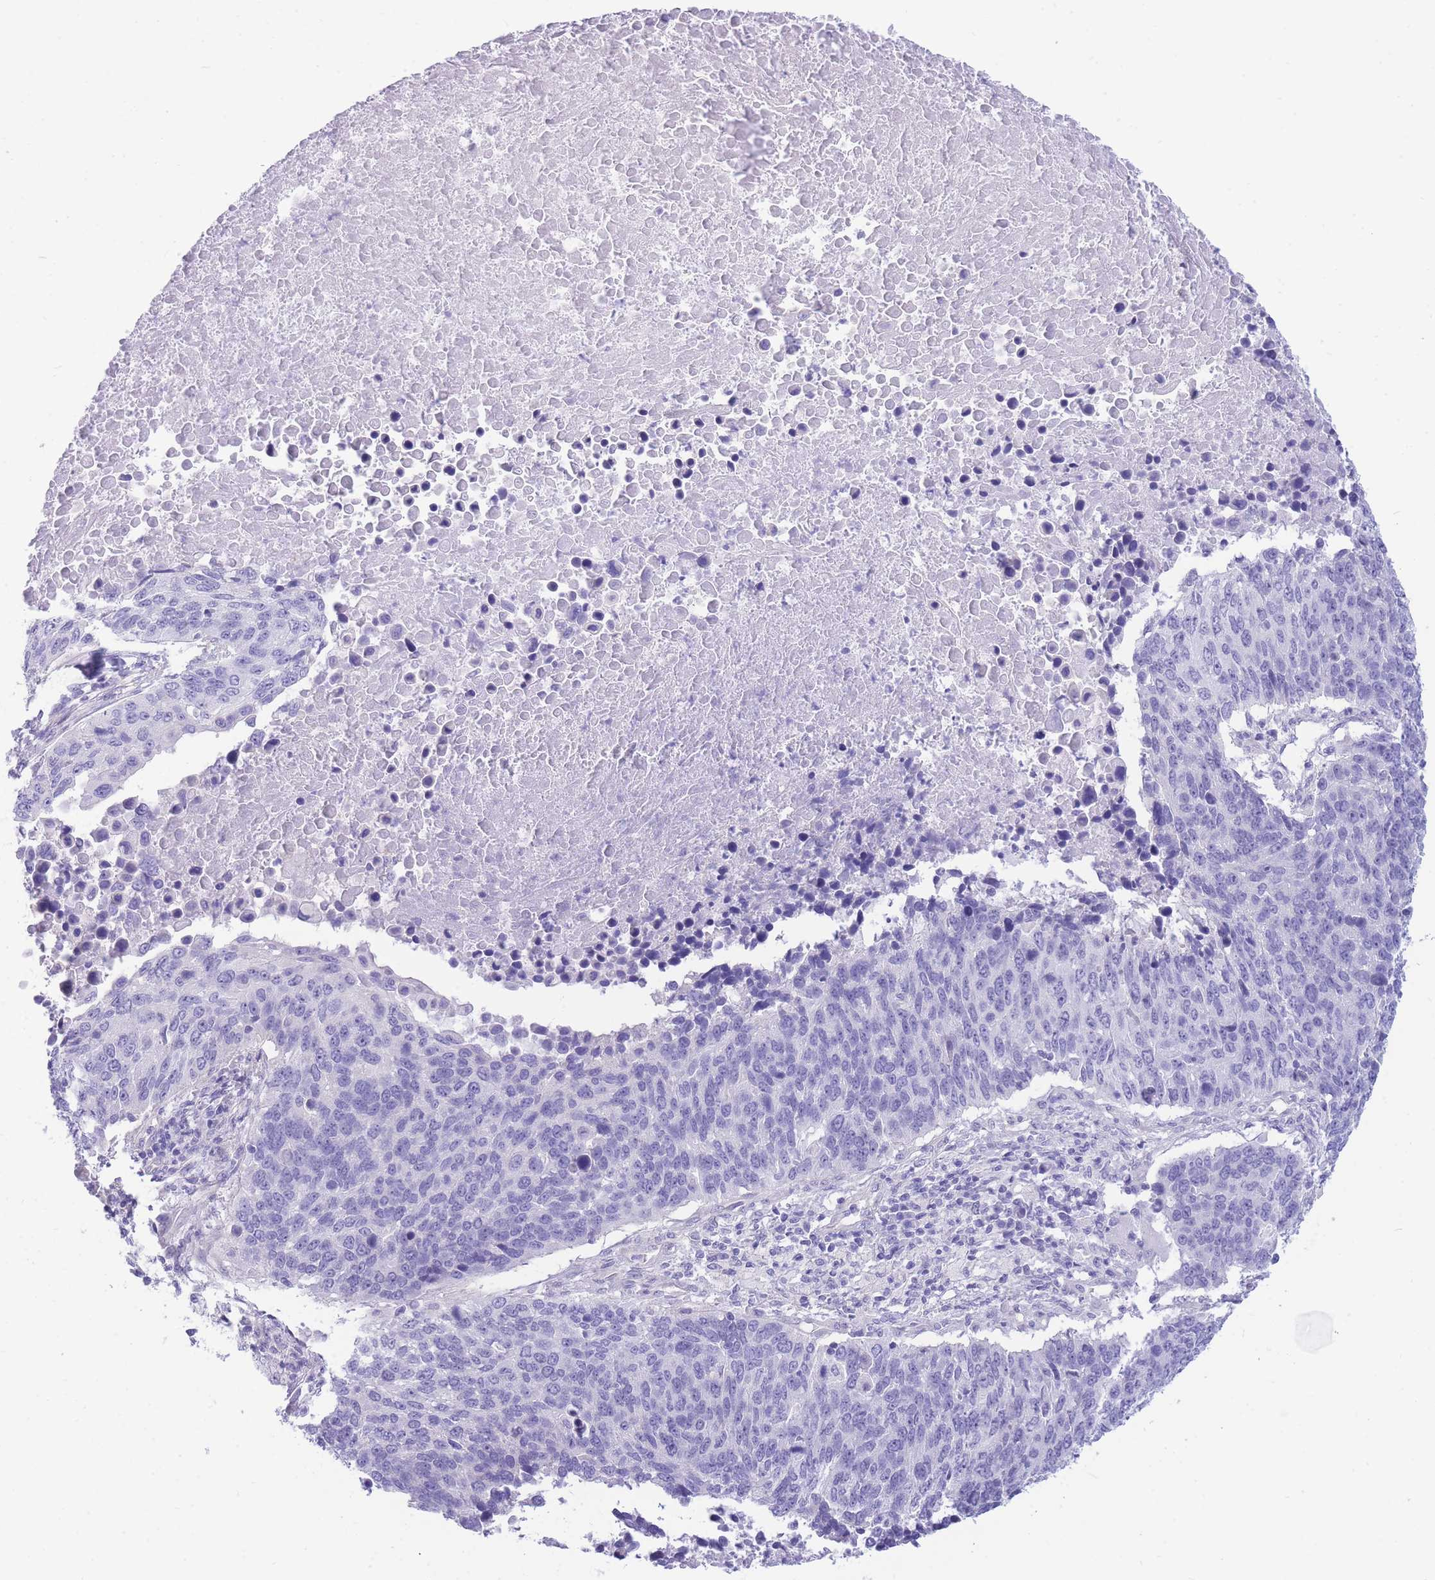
{"staining": {"intensity": "negative", "quantity": "none", "location": "none"}, "tissue": "lung cancer", "cell_type": "Tumor cells", "image_type": "cancer", "snomed": [{"axis": "morphology", "description": "Normal tissue, NOS"}, {"axis": "morphology", "description": "Squamous cell carcinoma, NOS"}, {"axis": "topography", "description": "Lymph node"}, {"axis": "topography", "description": "Lung"}], "caption": "A histopathology image of lung cancer stained for a protein displays no brown staining in tumor cells.", "gene": "ZNF311", "patient": {"sex": "male", "age": 66}}